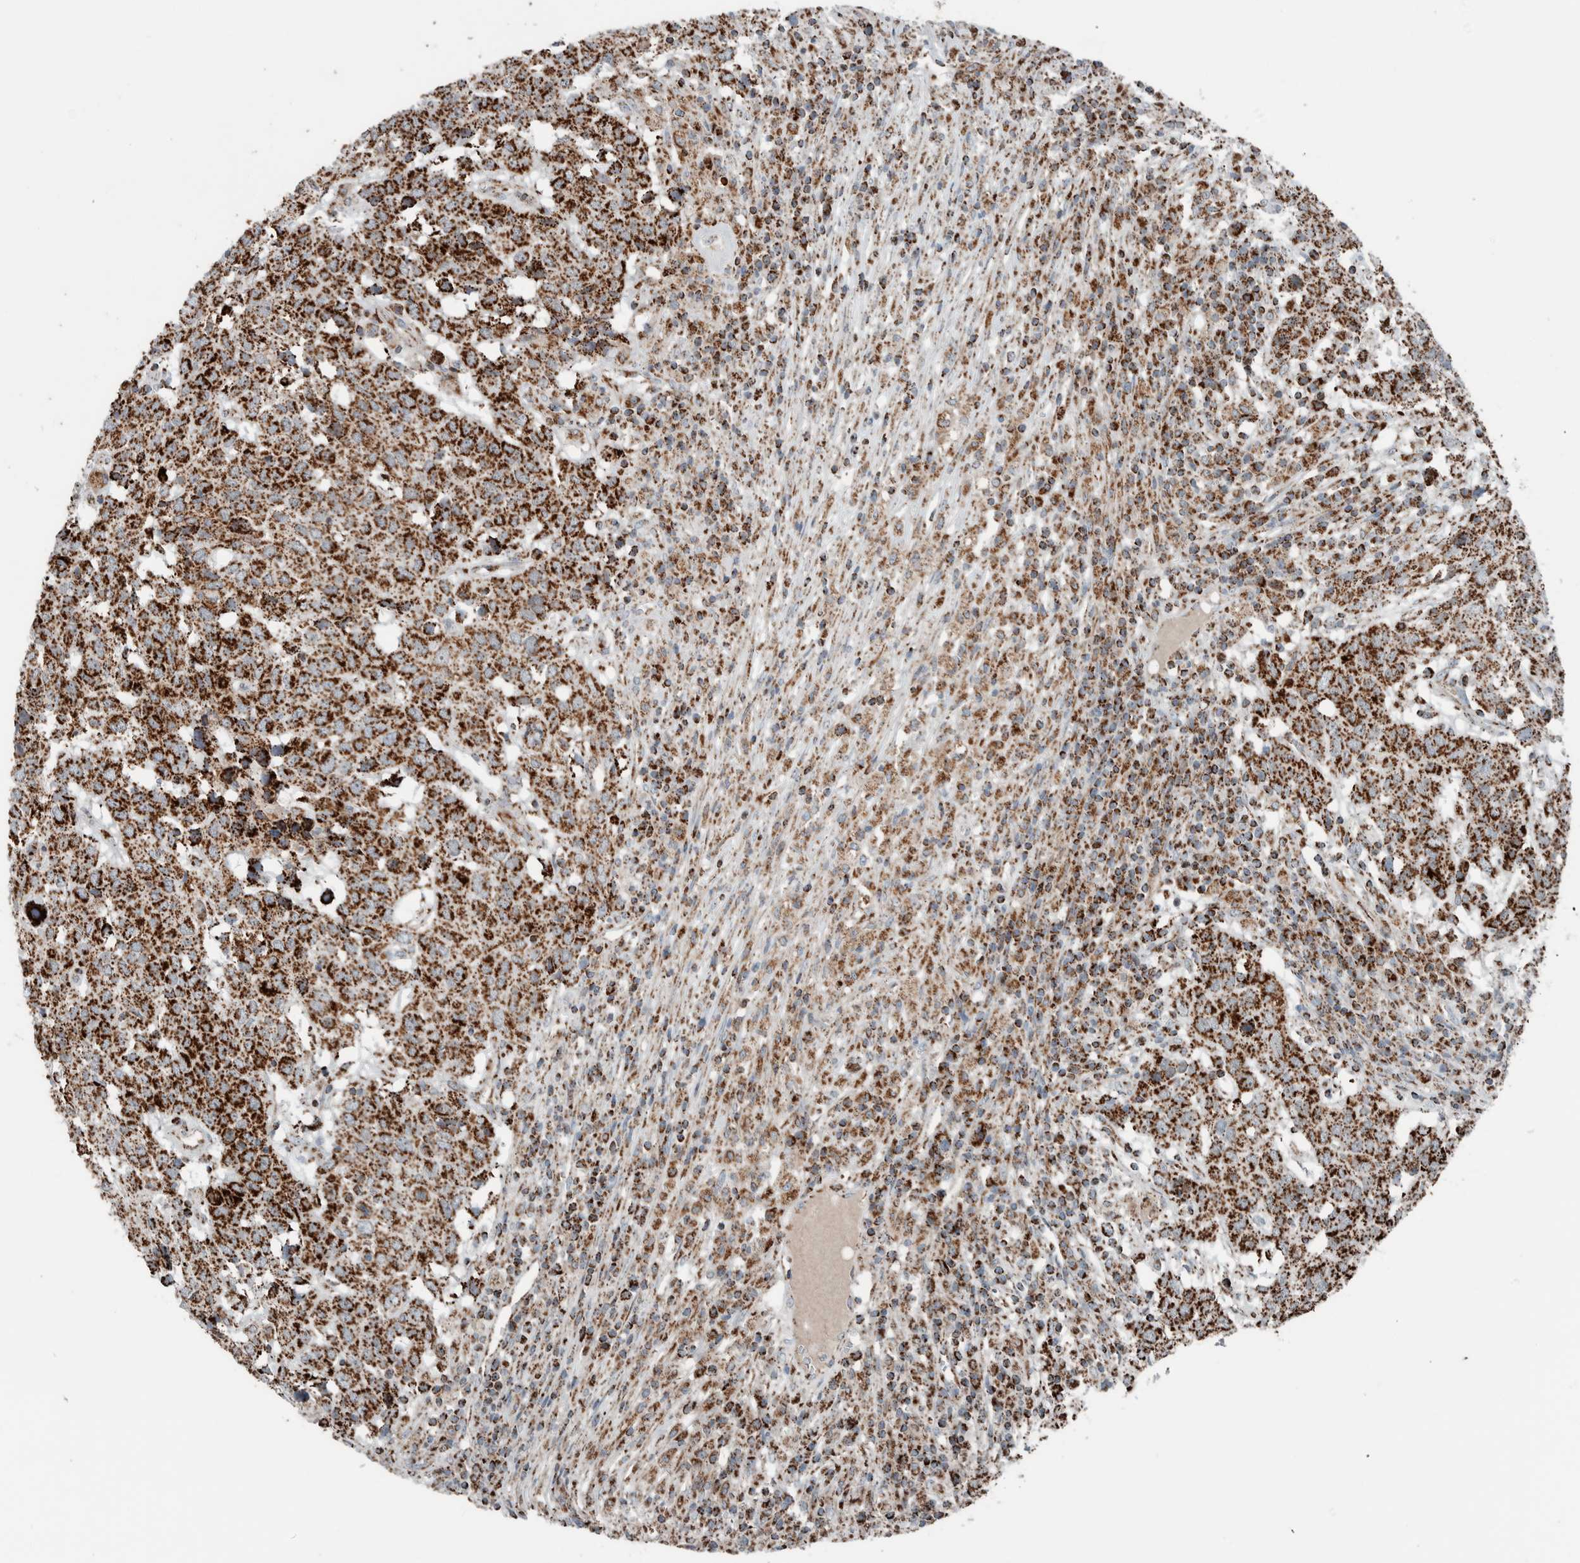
{"staining": {"intensity": "moderate", "quantity": ">75%", "location": "cytoplasmic/membranous"}, "tissue": "head and neck cancer", "cell_type": "Tumor cells", "image_type": "cancer", "snomed": [{"axis": "morphology", "description": "Squamous cell carcinoma, NOS"}, {"axis": "topography", "description": "Head-Neck"}], "caption": "Head and neck cancer stained for a protein (brown) displays moderate cytoplasmic/membranous positive staining in approximately >75% of tumor cells.", "gene": "CNTROB", "patient": {"sex": "male", "age": 66}}